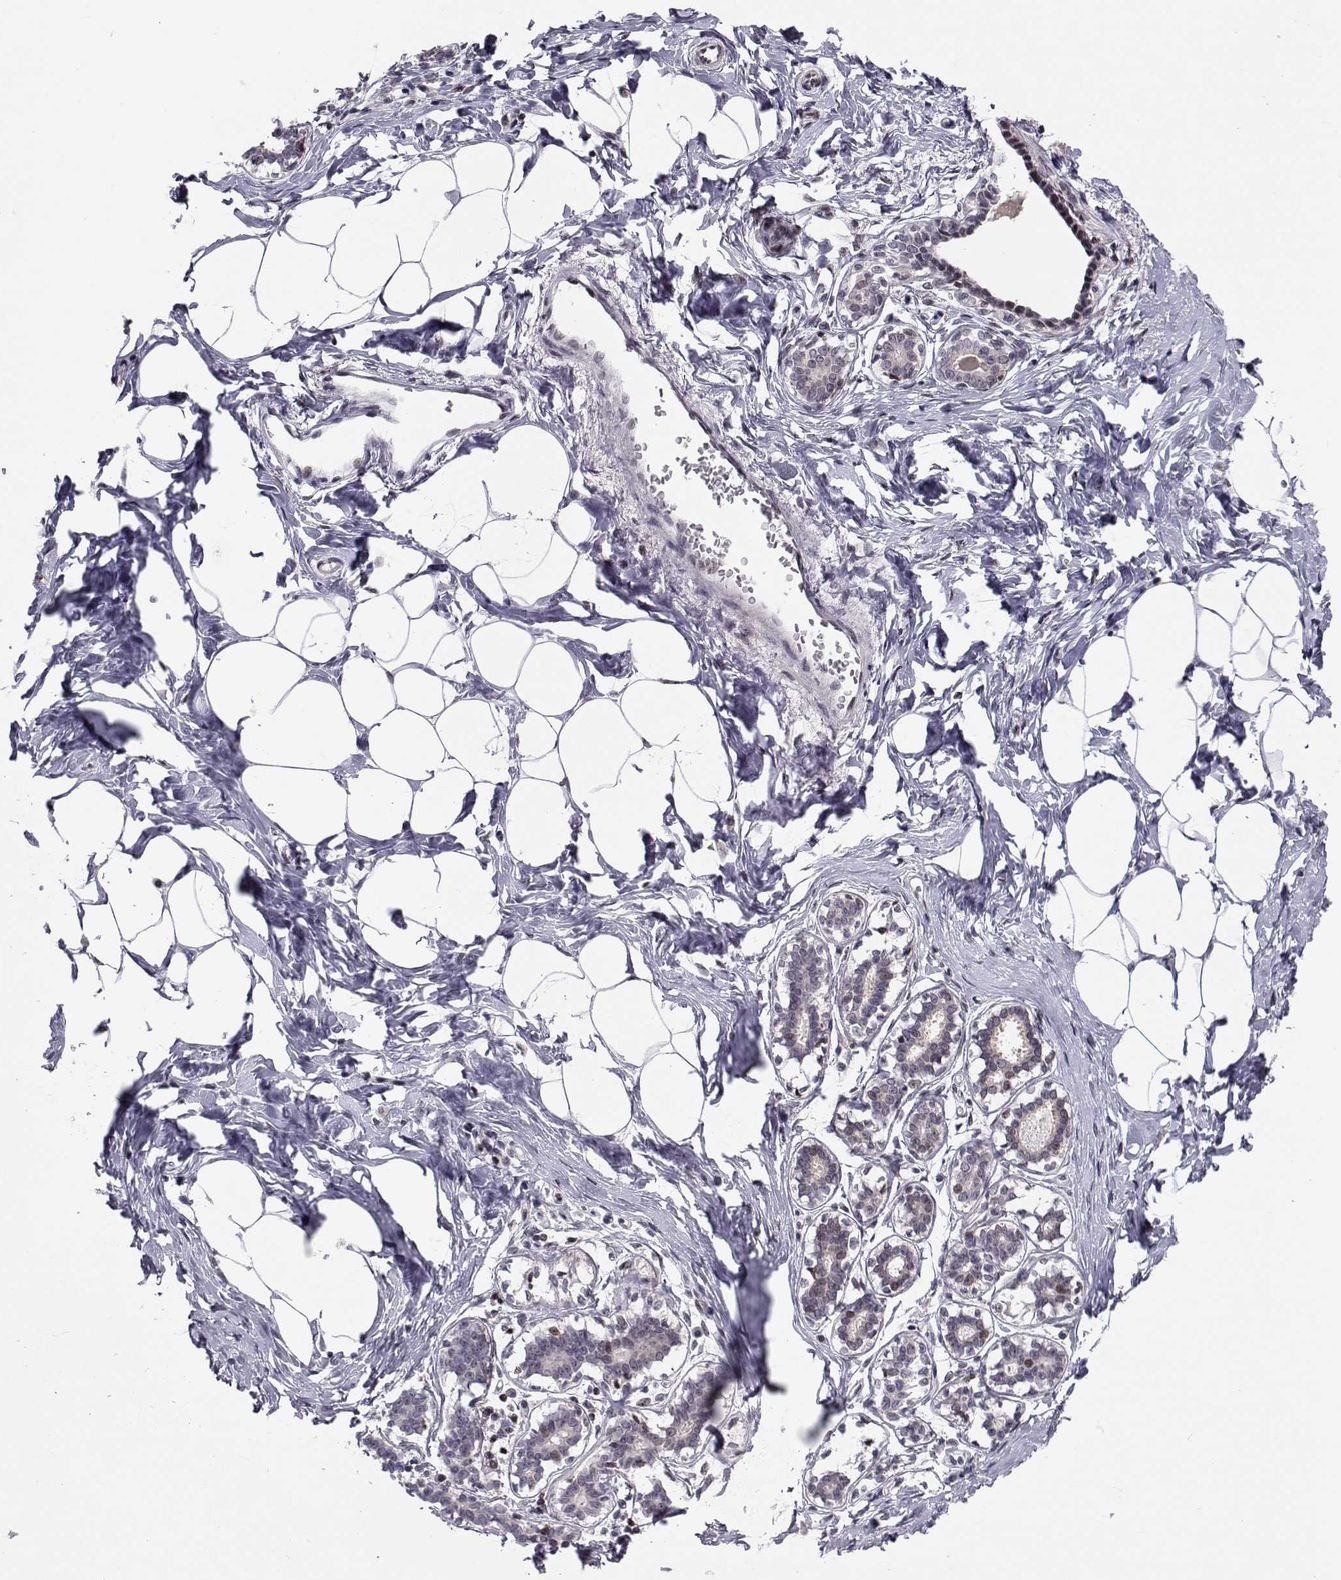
{"staining": {"intensity": "negative", "quantity": "none", "location": "none"}, "tissue": "breast", "cell_type": "Adipocytes", "image_type": "normal", "snomed": [{"axis": "morphology", "description": "Normal tissue, NOS"}, {"axis": "morphology", "description": "Lobular carcinoma, in situ"}, {"axis": "topography", "description": "Breast"}], "caption": "Adipocytes are negative for brown protein staining in benign breast. Nuclei are stained in blue.", "gene": "PCP4L1", "patient": {"sex": "female", "age": 35}}